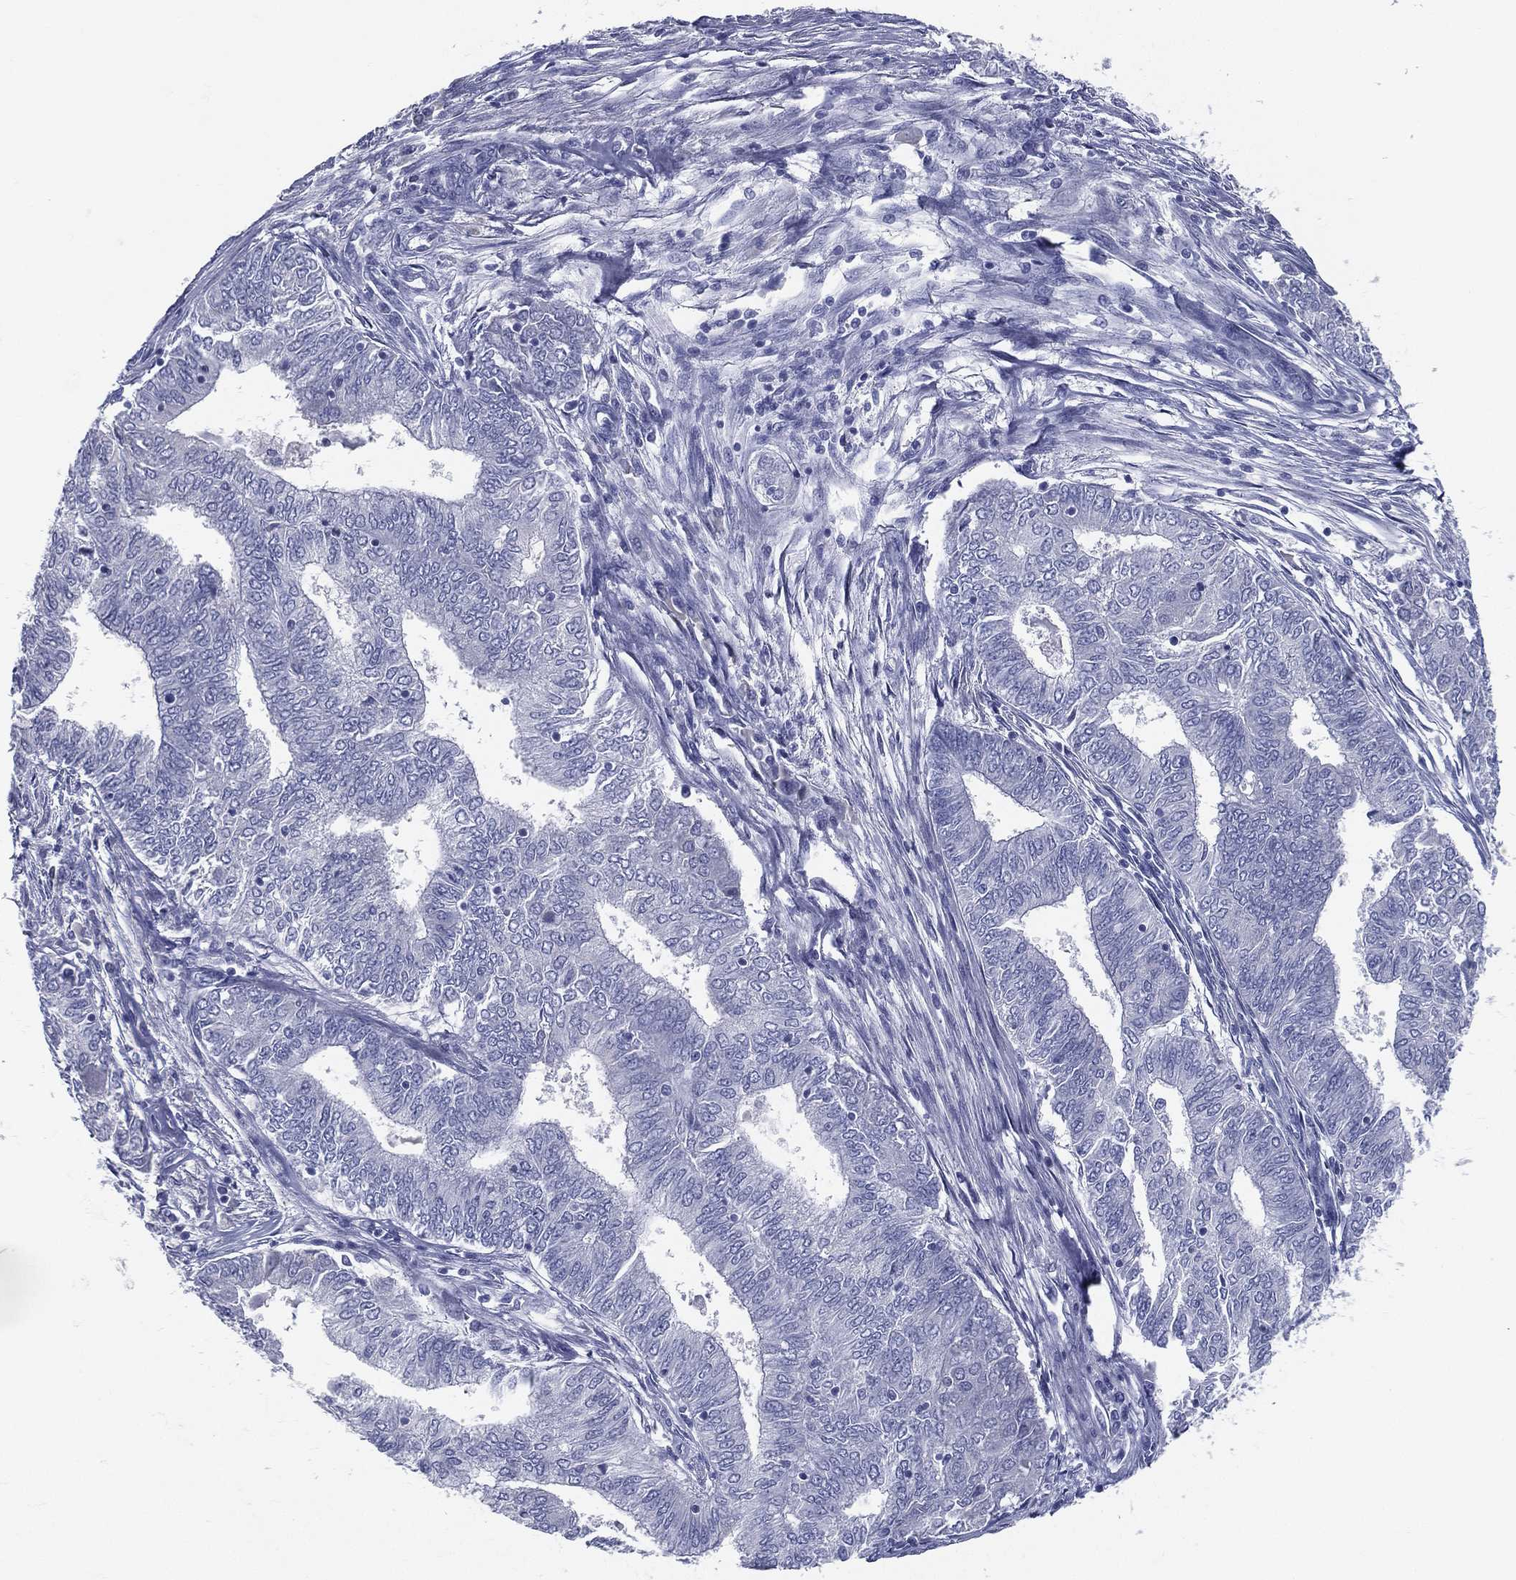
{"staining": {"intensity": "negative", "quantity": "none", "location": "none"}, "tissue": "endometrial cancer", "cell_type": "Tumor cells", "image_type": "cancer", "snomed": [{"axis": "morphology", "description": "Adenocarcinoma, NOS"}, {"axis": "topography", "description": "Endometrium"}], "caption": "Immunohistochemistry (IHC) histopathology image of neoplastic tissue: endometrial adenocarcinoma stained with DAB displays no significant protein staining in tumor cells. (IHC, brightfield microscopy, high magnification).", "gene": "STS", "patient": {"sex": "female", "age": 62}}